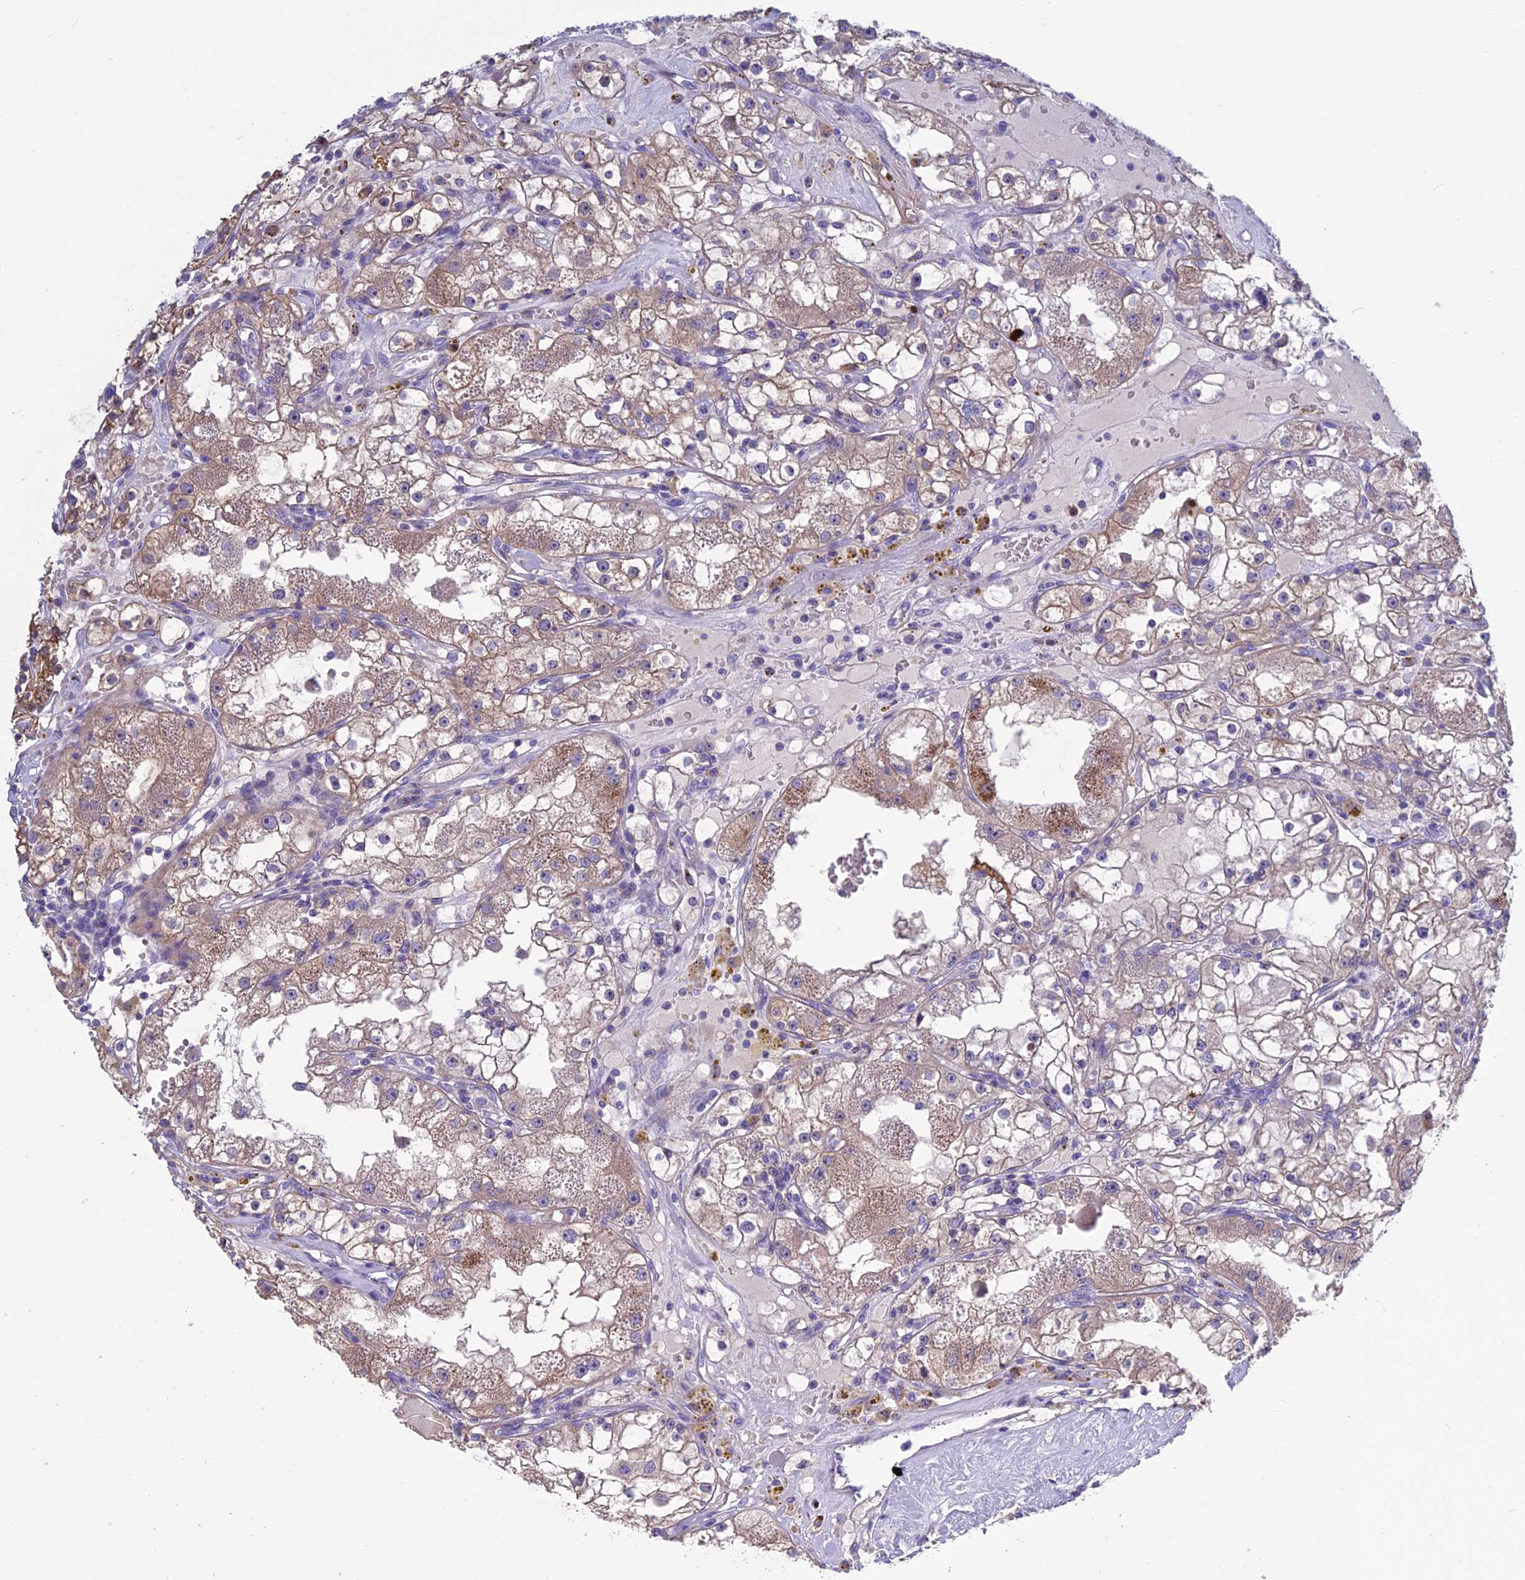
{"staining": {"intensity": "moderate", "quantity": "25%-75%", "location": "cytoplasmic/membranous"}, "tissue": "renal cancer", "cell_type": "Tumor cells", "image_type": "cancer", "snomed": [{"axis": "morphology", "description": "Adenocarcinoma, NOS"}, {"axis": "topography", "description": "Kidney"}], "caption": "This image reveals renal cancer stained with immunohistochemistry to label a protein in brown. The cytoplasmic/membranous of tumor cells show moderate positivity for the protein. Nuclei are counter-stained blue.", "gene": "BHMT2", "patient": {"sex": "male", "age": 56}}